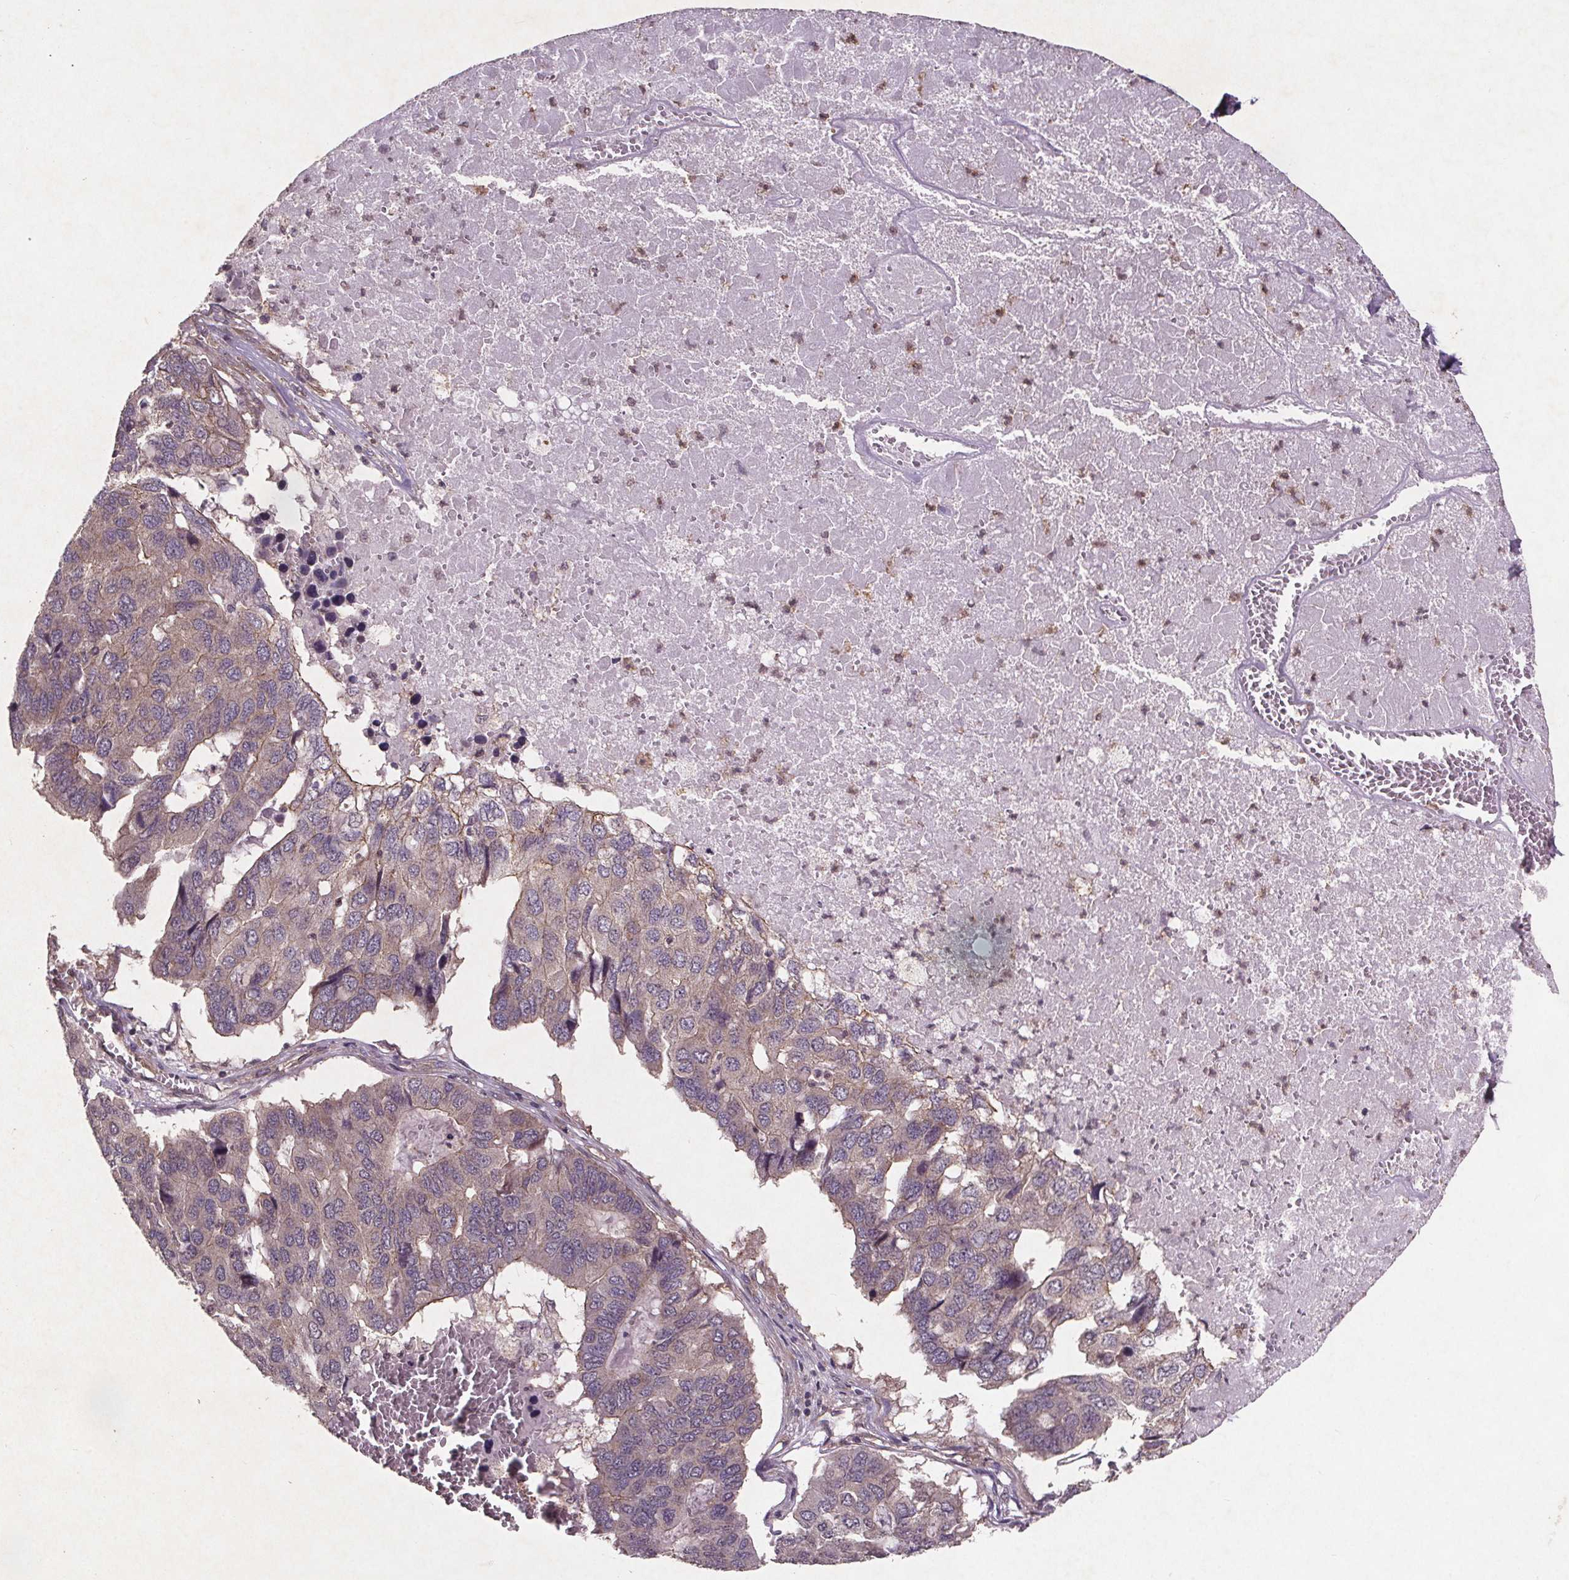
{"staining": {"intensity": "negative", "quantity": "none", "location": "none"}, "tissue": "pancreatic cancer", "cell_type": "Tumor cells", "image_type": "cancer", "snomed": [{"axis": "morphology", "description": "Adenocarcinoma, NOS"}, {"axis": "topography", "description": "Pancreas"}], "caption": "IHC histopathology image of human pancreatic cancer (adenocarcinoma) stained for a protein (brown), which exhibits no positivity in tumor cells.", "gene": "STRN3", "patient": {"sex": "male", "age": 50}}